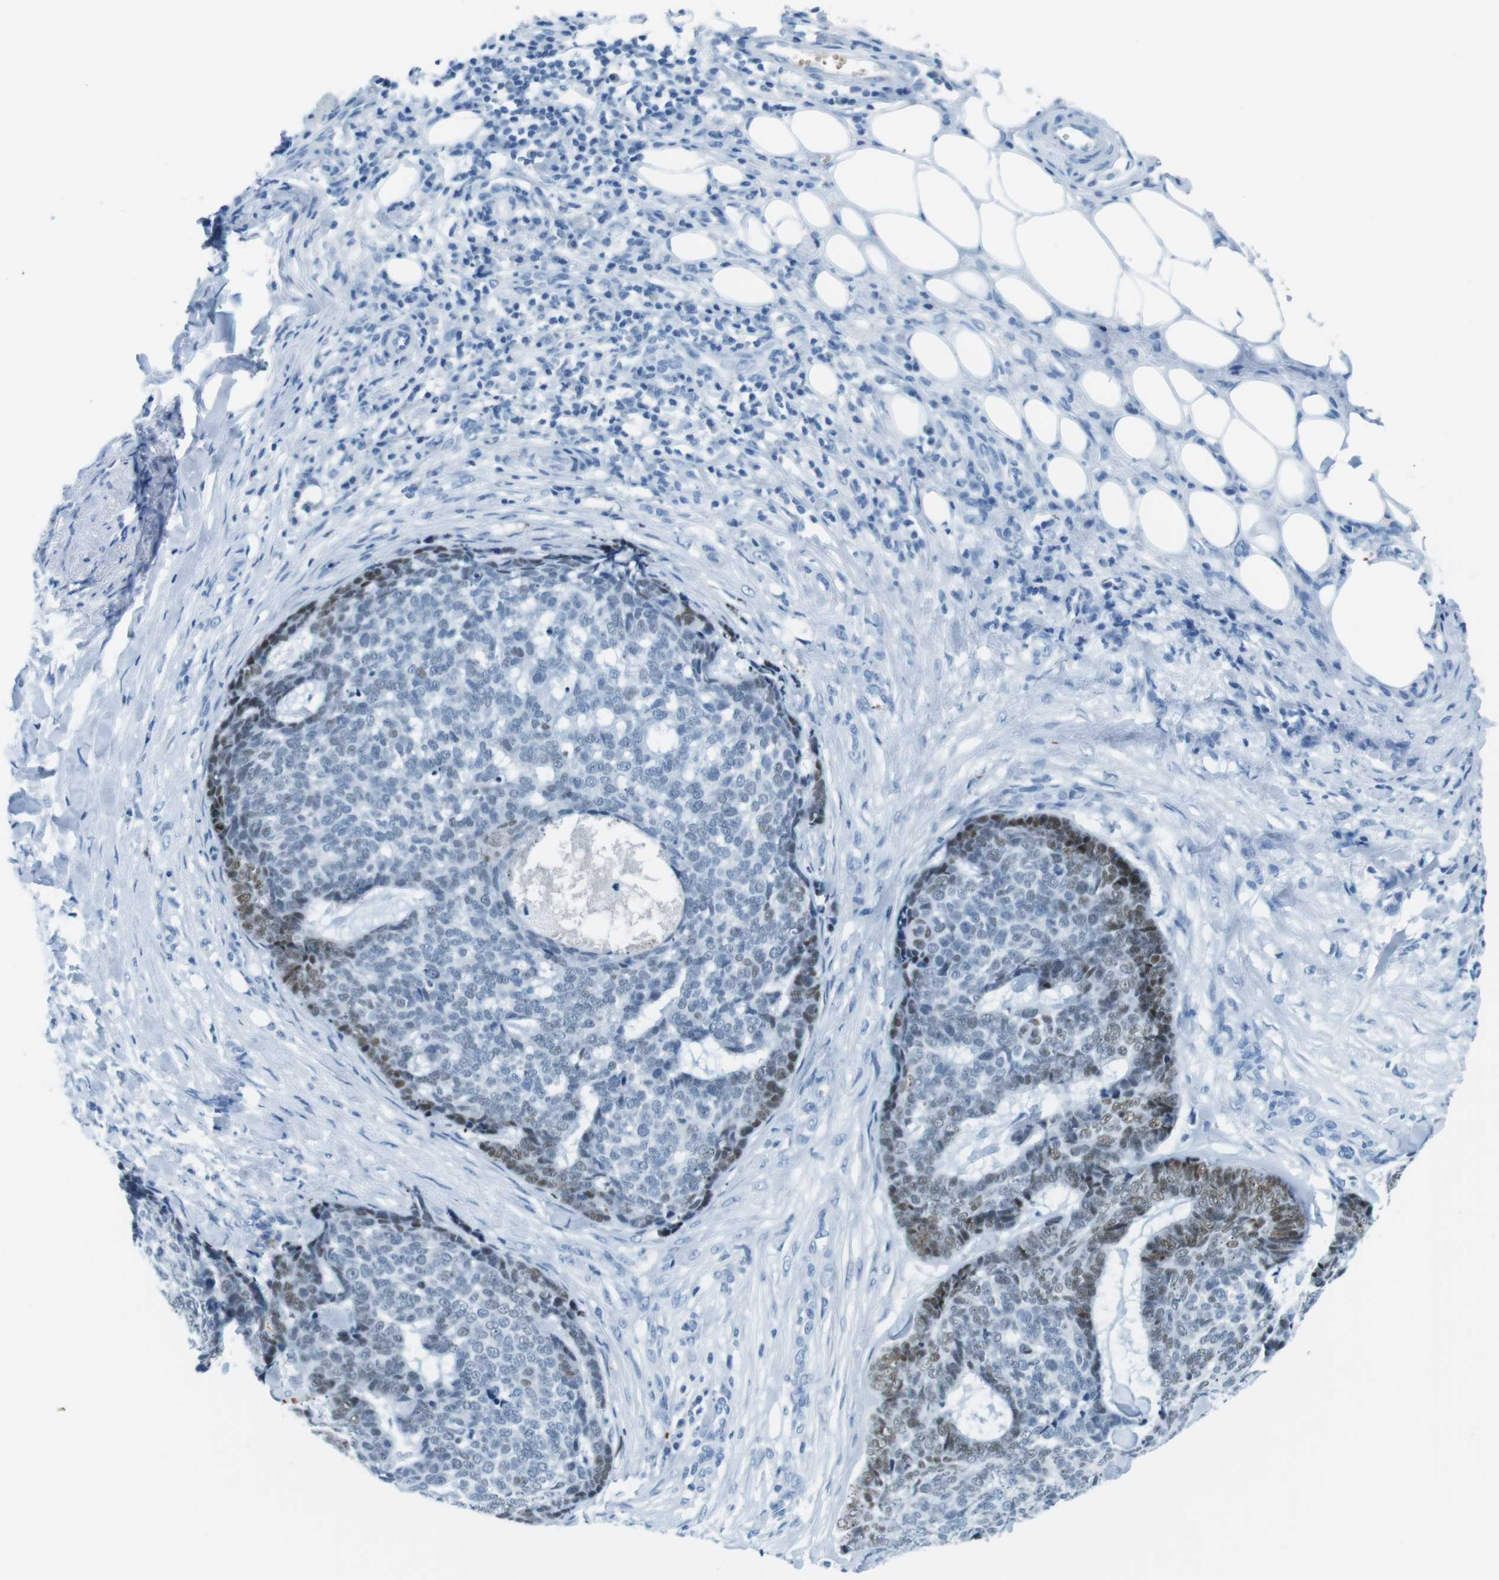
{"staining": {"intensity": "moderate", "quantity": "<25%", "location": "nuclear"}, "tissue": "skin cancer", "cell_type": "Tumor cells", "image_type": "cancer", "snomed": [{"axis": "morphology", "description": "Basal cell carcinoma"}, {"axis": "topography", "description": "Skin"}], "caption": "A brown stain shows moderate nuclear positivity of a protein in skin cancer (basal cell carcinoma) tumor cells.", "gene": "TFAP2C", "patient": {"sex": "male", "age": 84}}